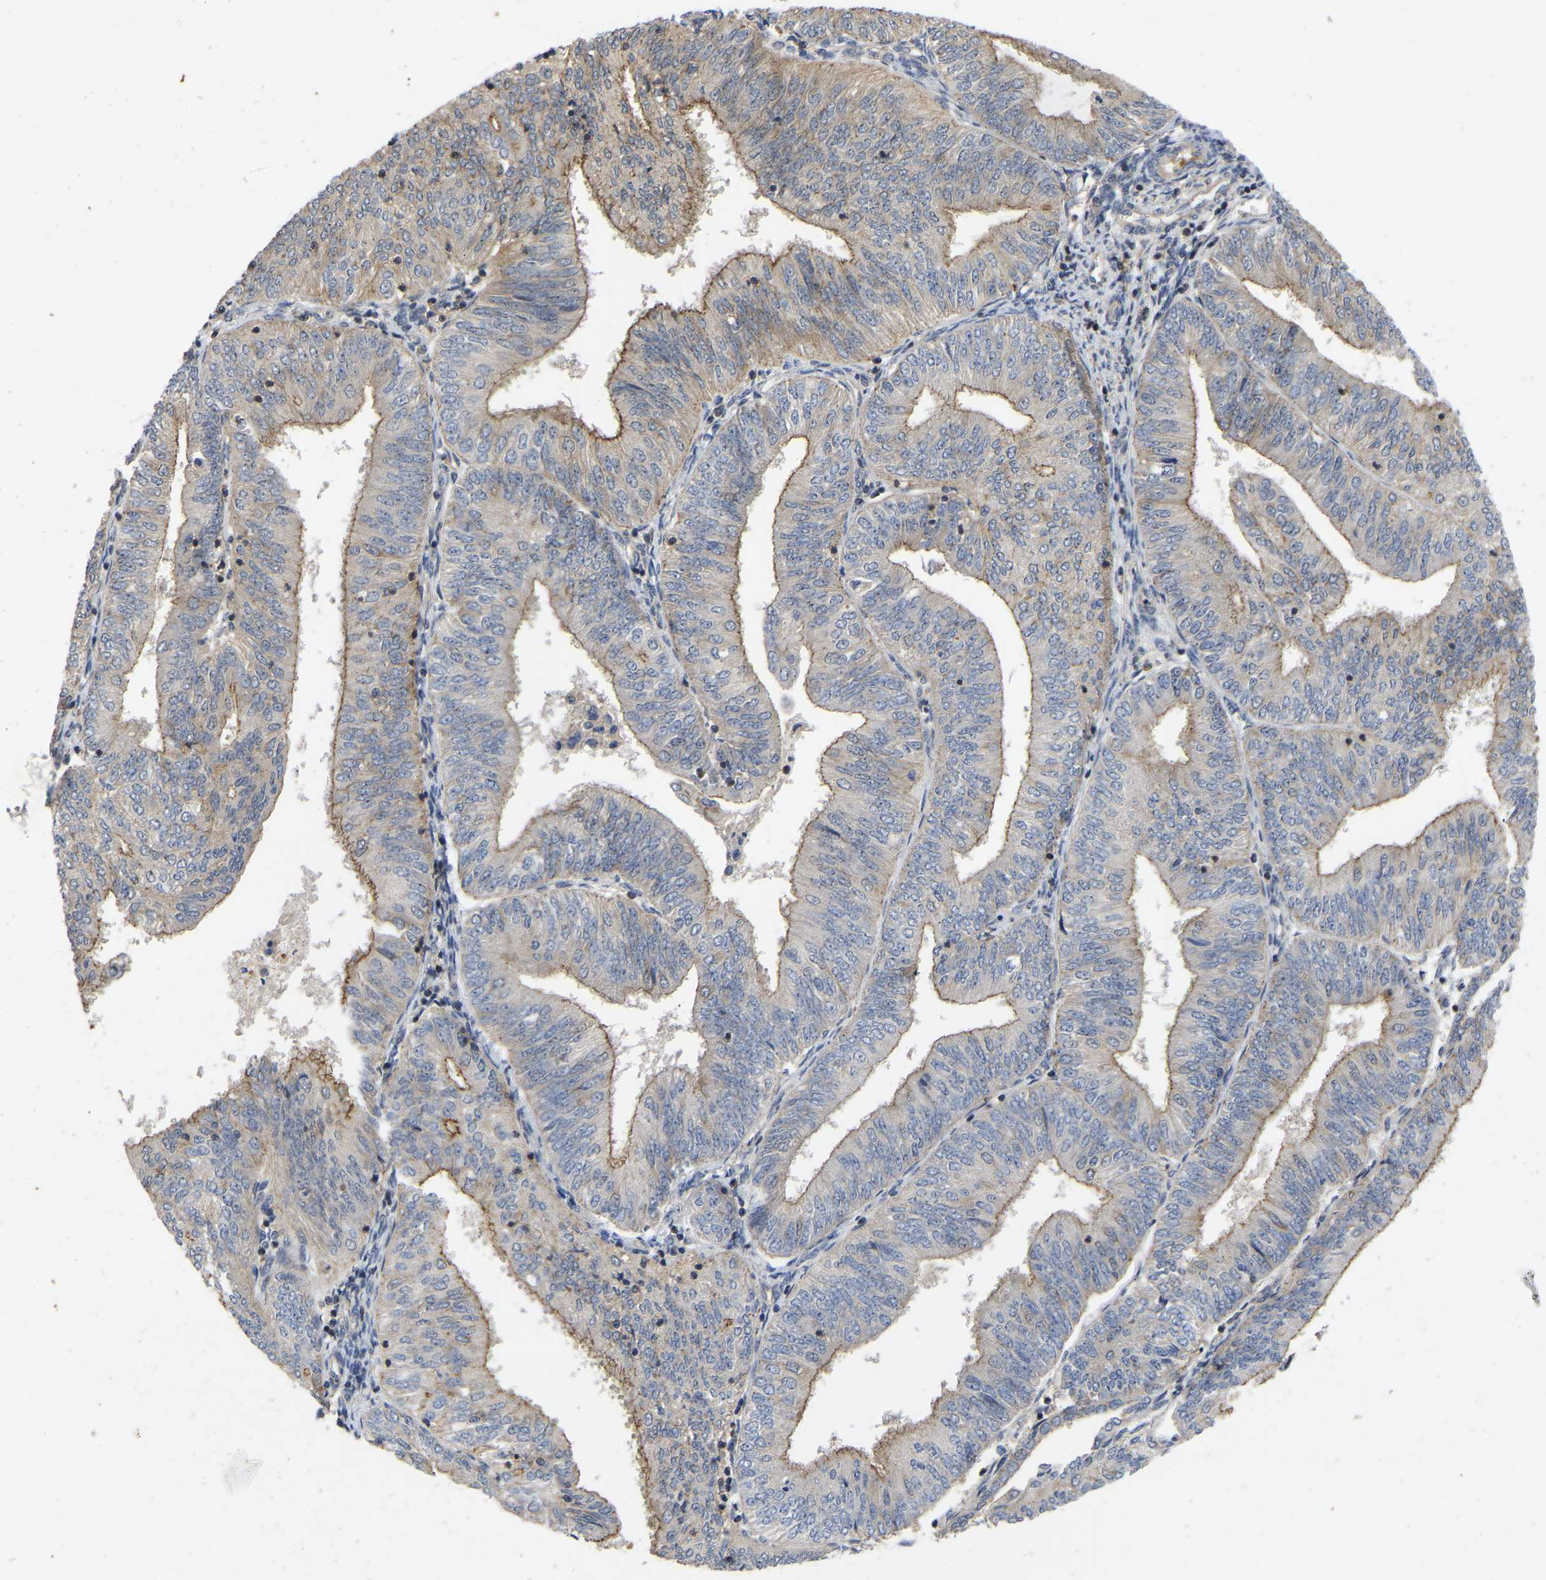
{"staining": {"intensity": "weak", "quantity": ">75%", "location": "cytoplasmic/membranous"}, "tissue": "endometrial cancer", "cell_type": "Tumor cells", "image_type": "cancer", "snomed": [{"axis": "morphology", "description": "Adenocarcinoma, NOS"}, {"axis": "topography", "description": "Endometrium"}], "caption": "Adenocarcinoma (endometrial) tissue exhibits weak cytoplasmic/membranous staining in approximately >75% of tumor cells, visualized by immunohistochemistry. The staining was performed using DAB (3,3'-diaminobenzidine), with brown indicating positive protein expression. Nuclei are stained blue with hematoxylin.", "gene": "PRDM14", "patient": {"sex": "female", "age": 58}}